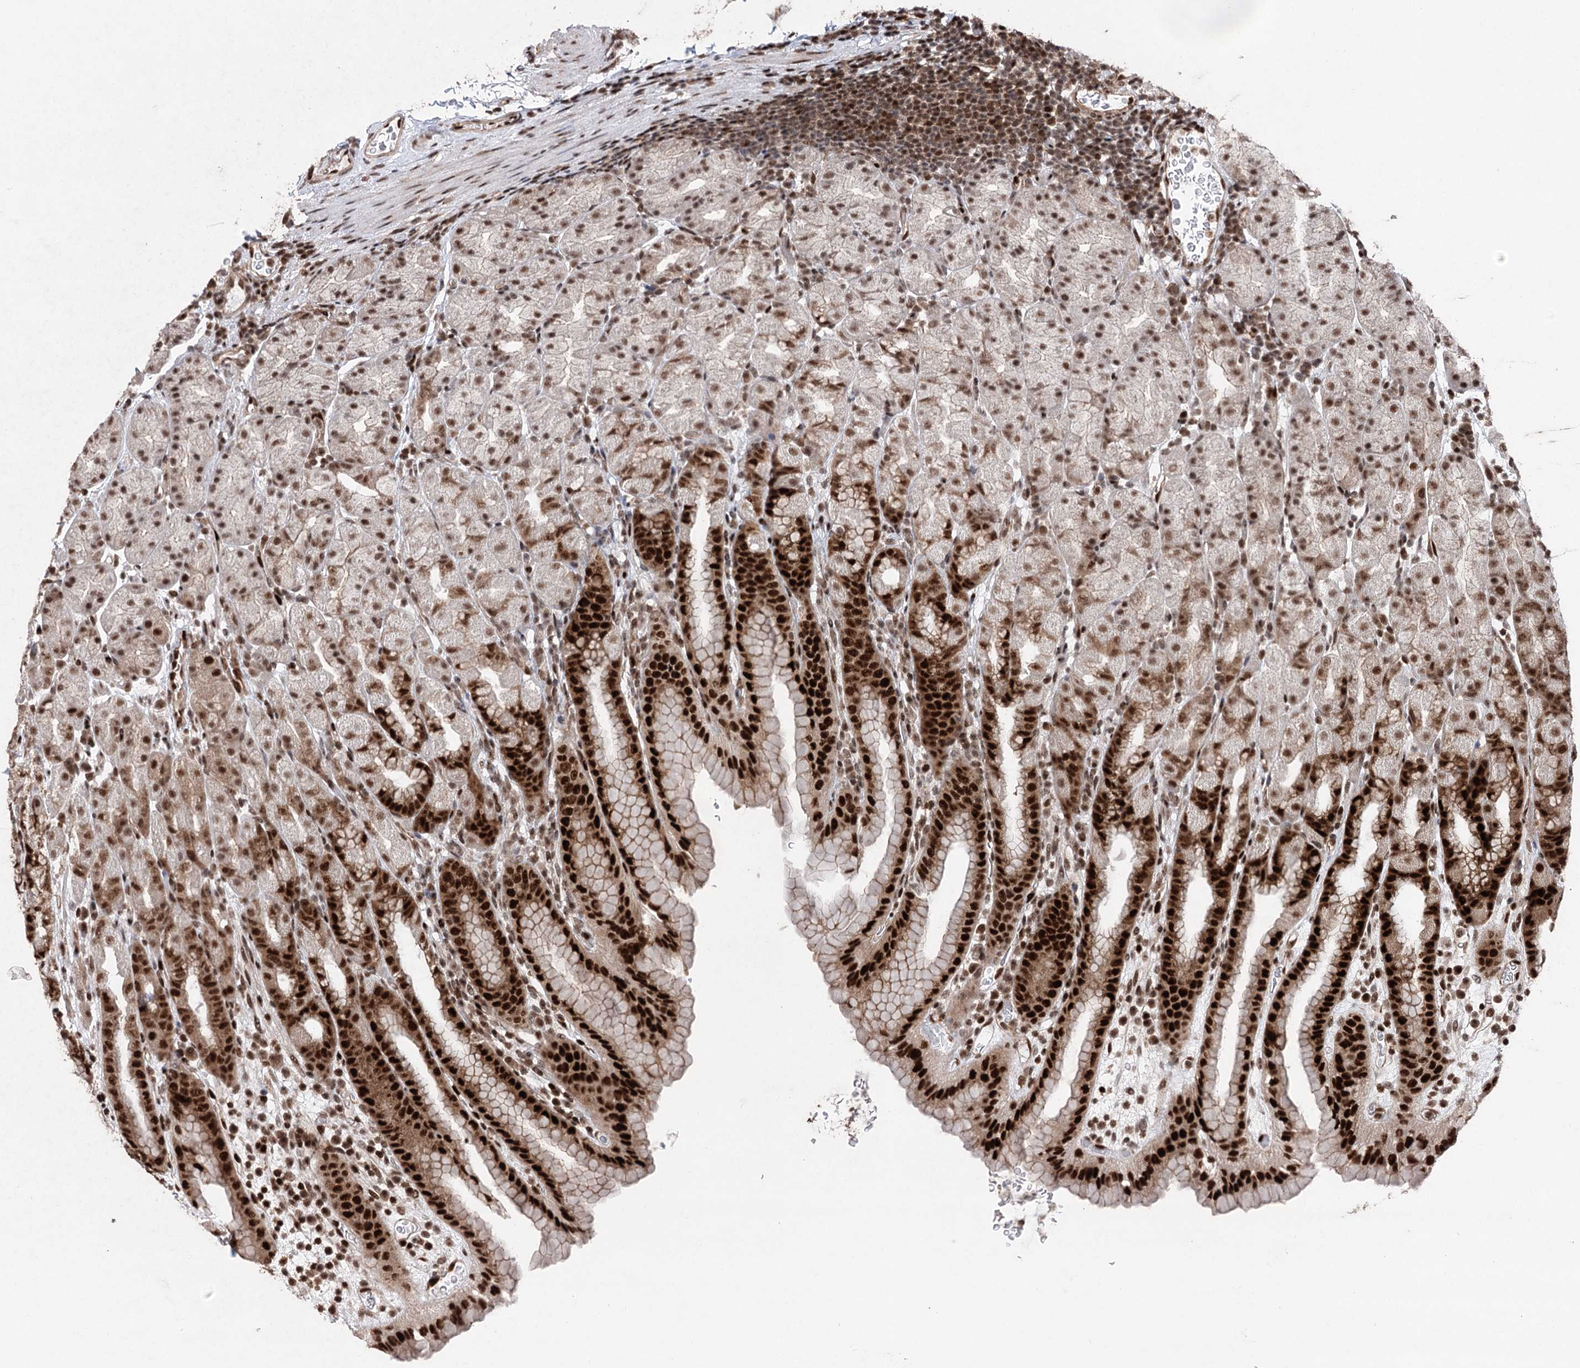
{"staining": {"intensity": "strong", "quantity": ">75%", "location": "nuclear"}, "tissue": "stomach", "cell_type": "Glandular cells", "image_type": "normal", "snomed": [{"axis": "morphology", "description": "Normal tissue, NOS"}, {"axis": "topography", "description": "Stomach, upper"}], "caption": "DAB immunohistochemical staining of unremarkable human stomach displays strong nuclear protein staining in about >75% of glandular cells. (DAB IHC, brown staining for protein, blue staining for nuclei).", "gene": "PDCD4", "patient": {"sex": "male", "age": 68}}